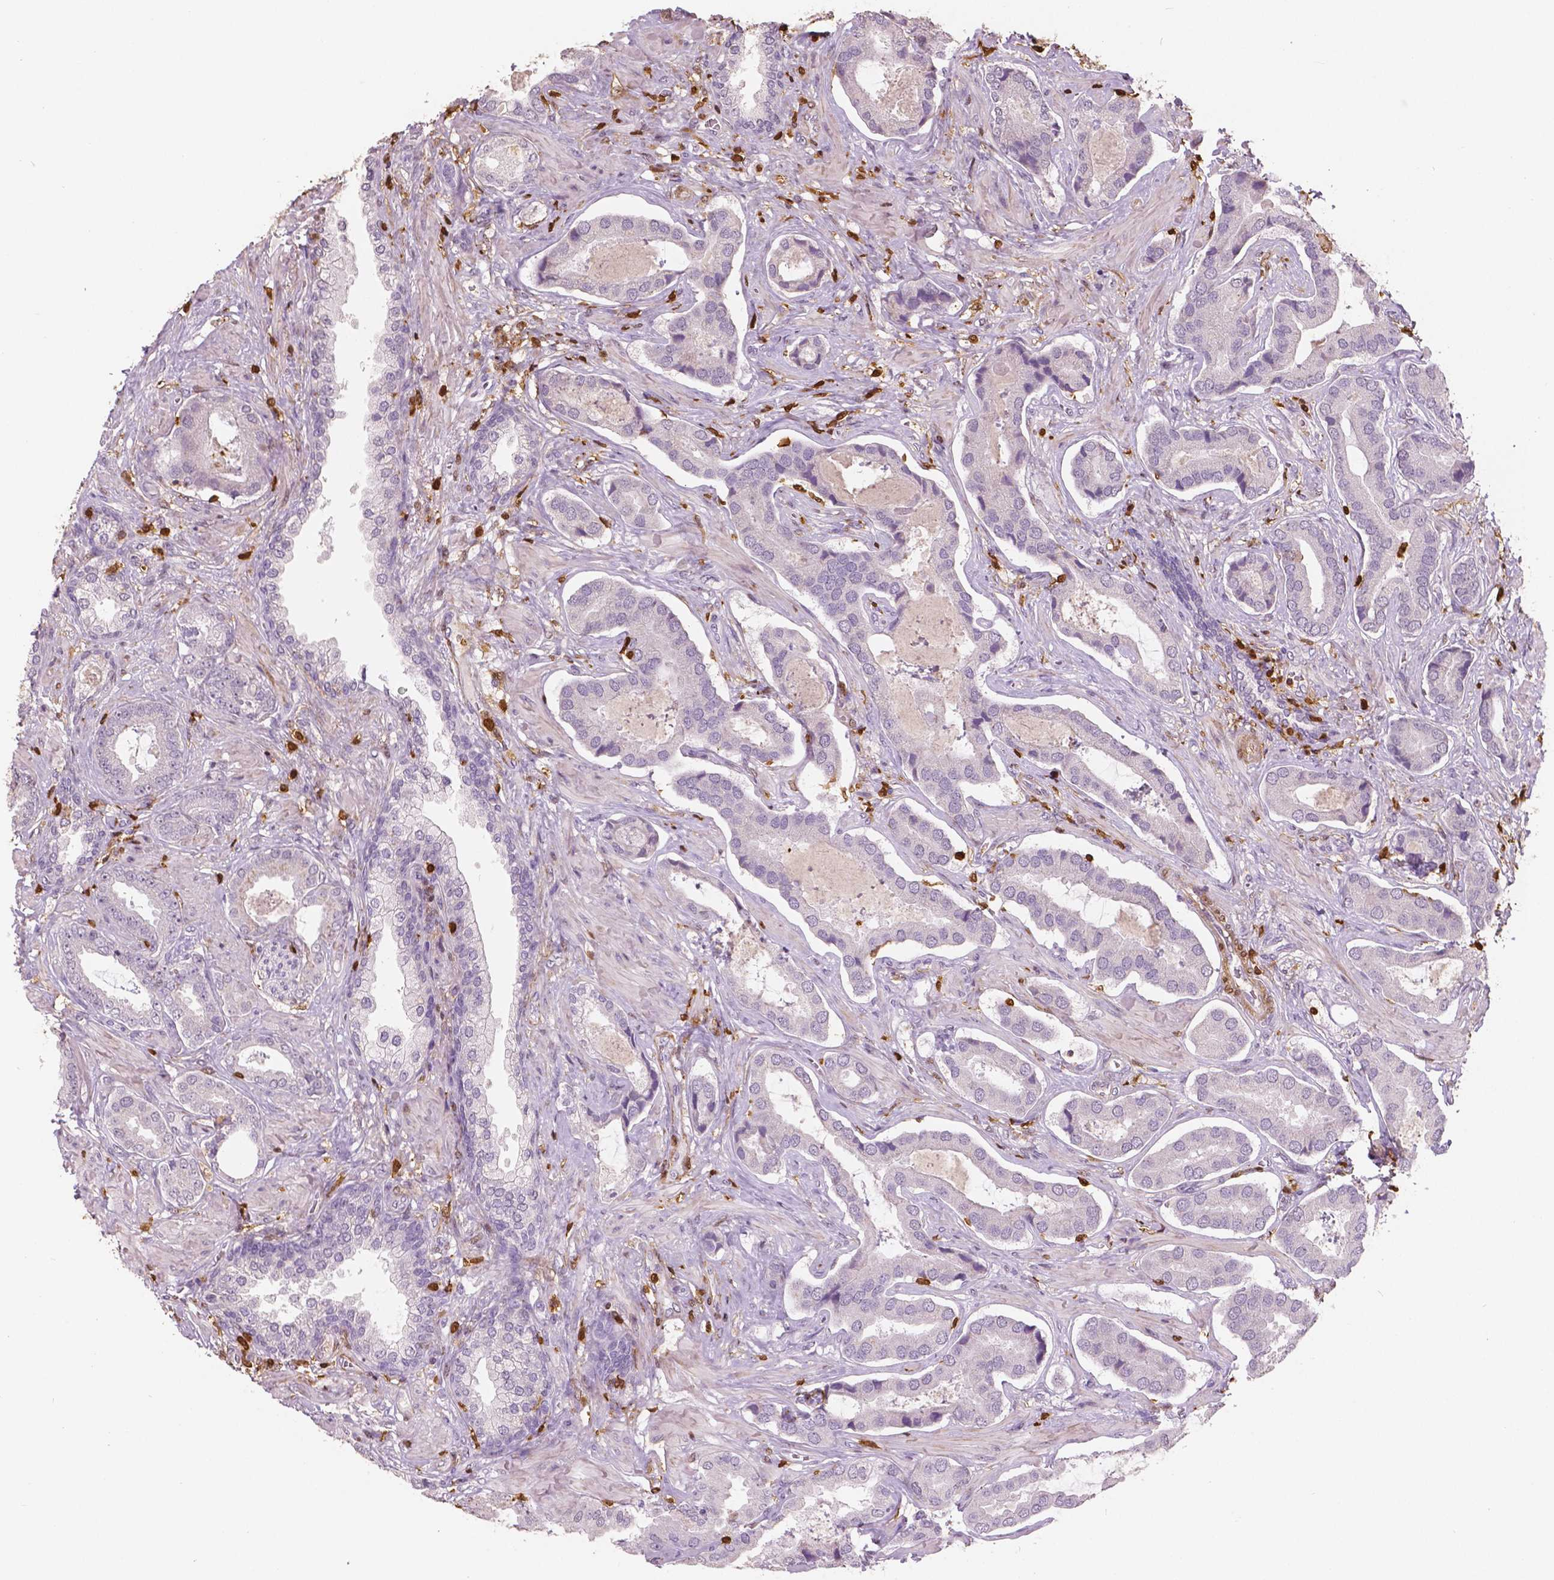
{"staining": {"intensity": "negative", "quantity": "none", "location": "none"}, "tissue": "prostate cancer", "cell_type": "Tumor cells", "image_type": "cancer", "snomed": [{"axis": "morphology", "description": "Adenocarcinoma, NOS"}, {"axis": "topography", "description": "Prostate"}], "caption": "The immunohistochemistry (IHC) micrograph has no significant staining in tumor cells of prostate adenocarcinoma tissue.", "gene": "S100A4", "patient": {"sex": "male", "age": 64}}